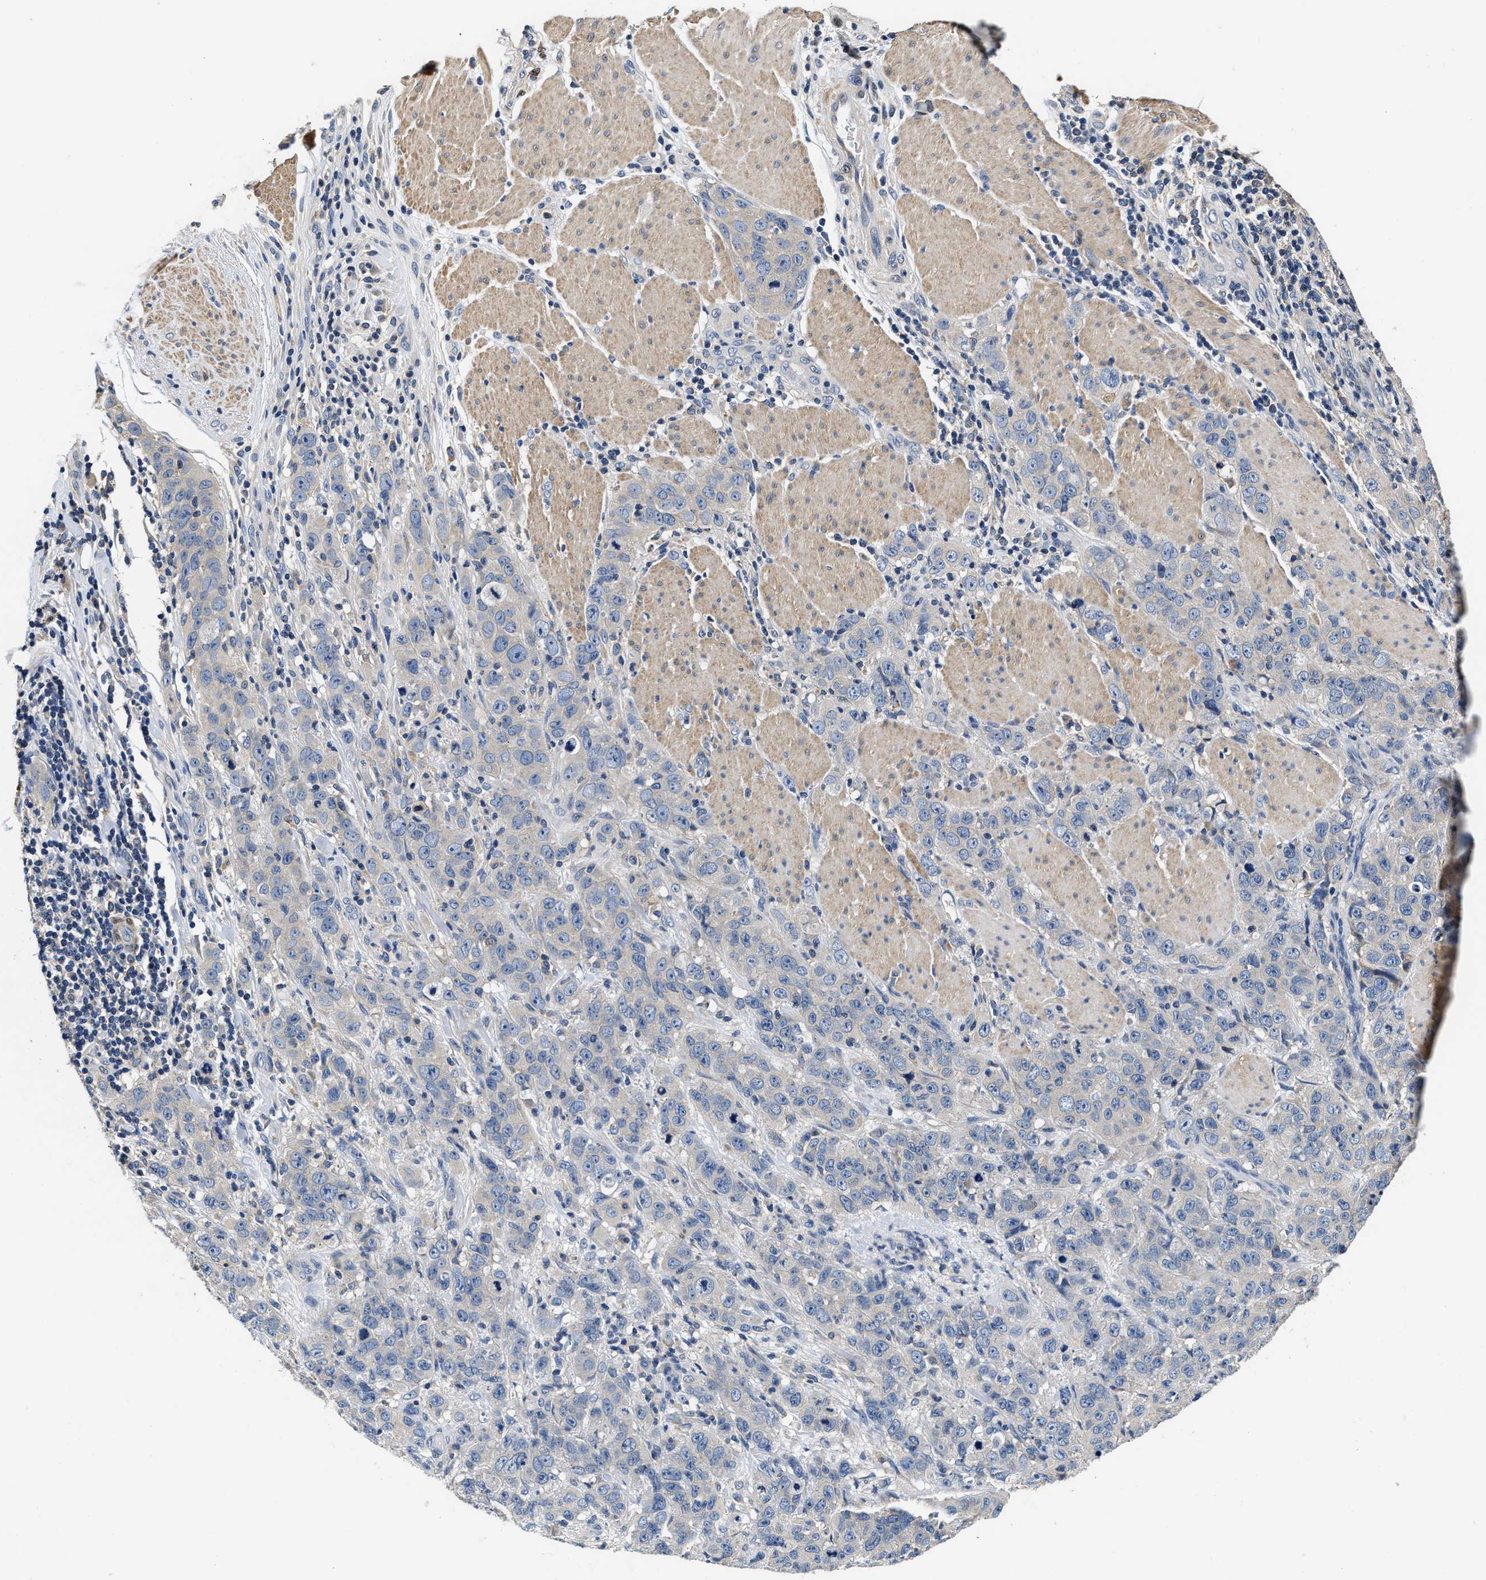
{"staining": {"intensity": "negative", "quantity": "none", "location": "none"}, "tissue": "stomach cancer", "cell_type": "Tumor cells", "image_type": "cancer", "snomed": [{"axis": "morphology", "description": "Adenocarcinoma, NOS"}, {"axis": "topography", "description": "Stomach"}], "caption": "Photomicrograph shows no protein staining in tumor cells of adenocarcinoma (stomach) tissue.", "gene": "ANKIB1", "patient": {"sex": "male", "age": 48}}